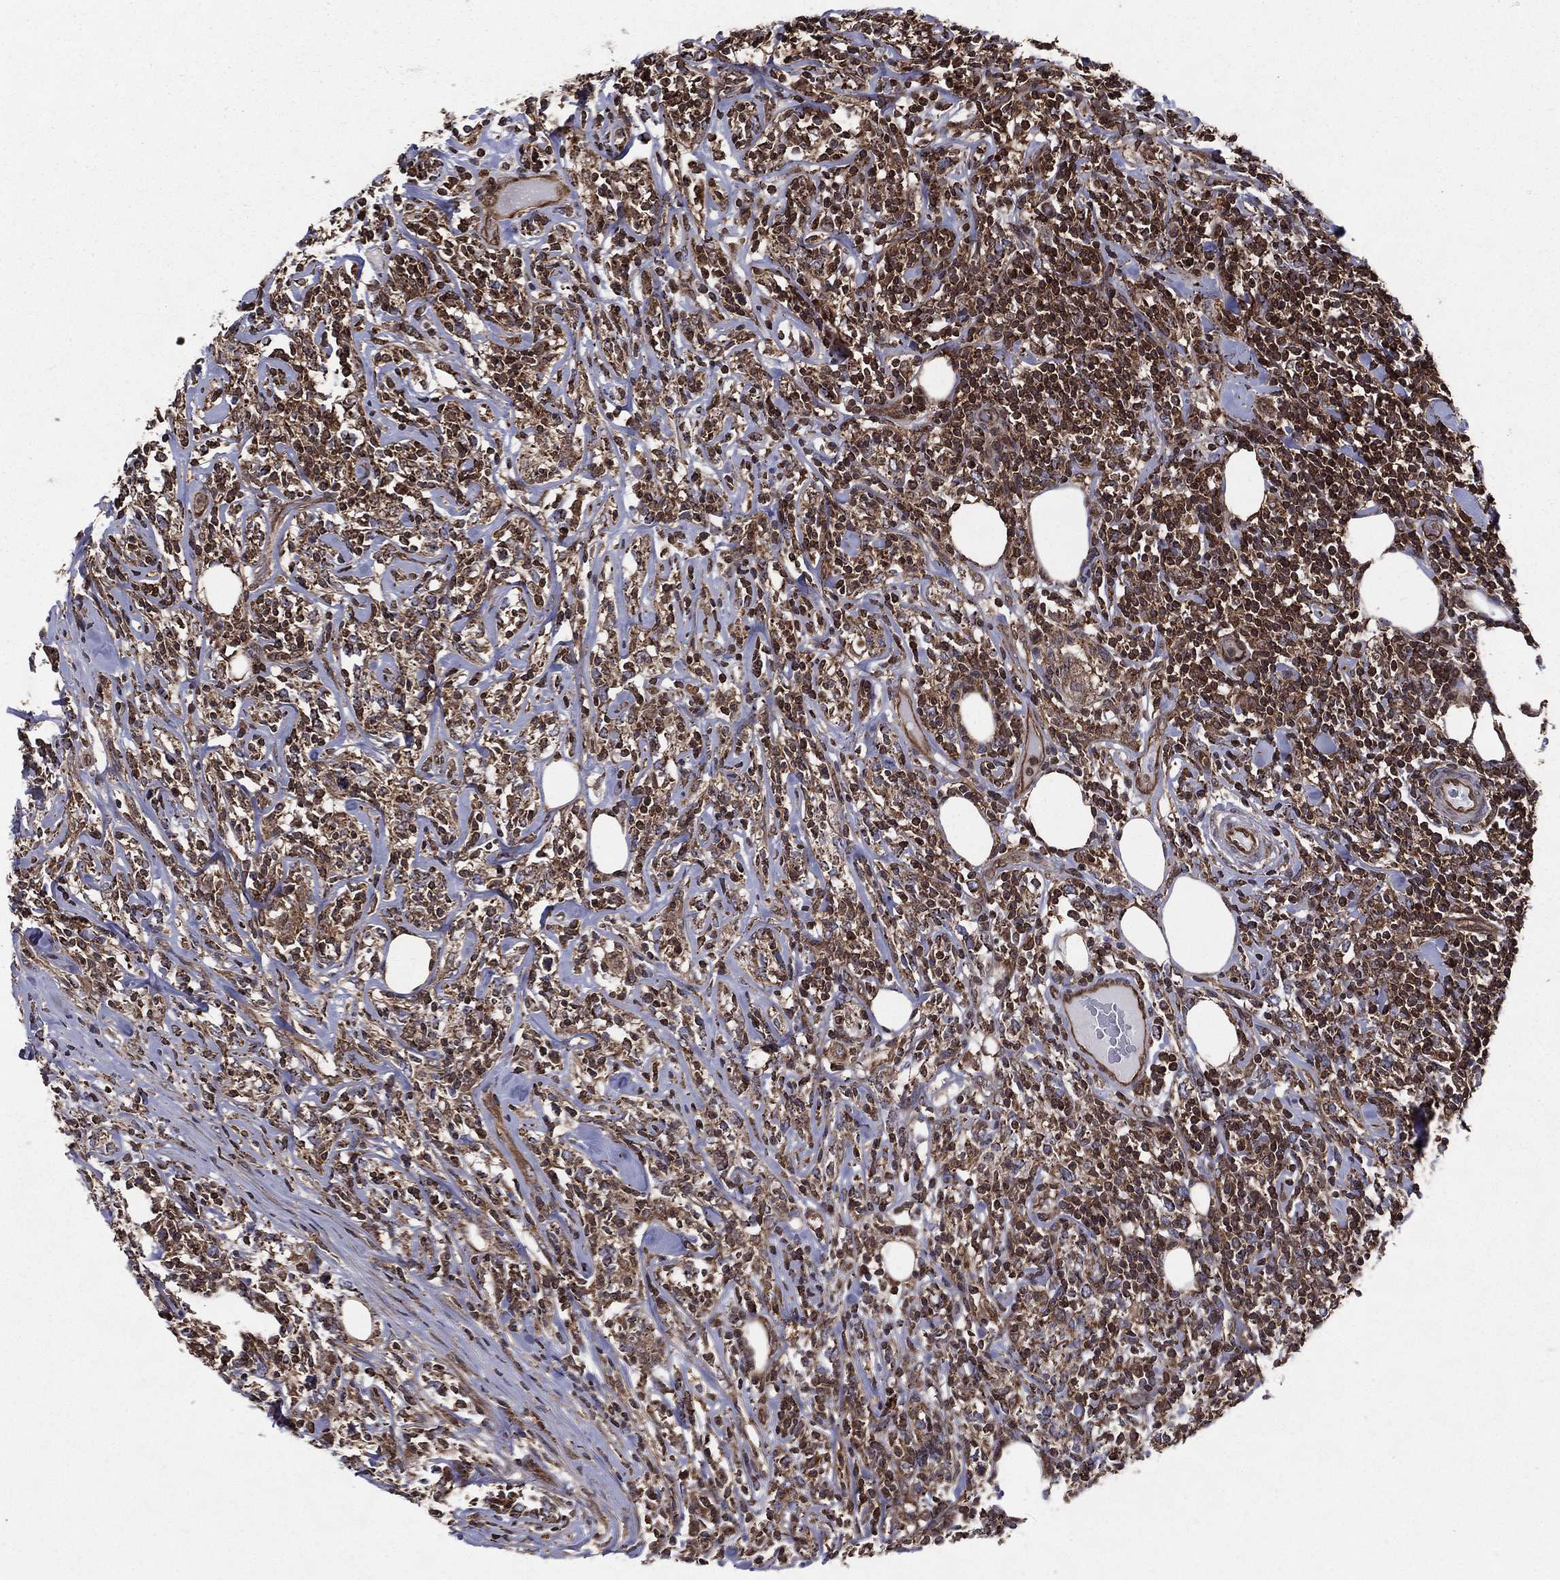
{"staining": {"intensity": "moderate", "quantity": ">75%", "location": "cytoplasmic/membranous"}, "tissue": "lymphoma", "cell_type": "Tumor cells", "image_type": "cancer", "snomed": [{"axis": "morphology", "description": "Malignant lymphoma, non-Hodgkin's type, High grade"}, {"axis": "topography", "description": "Lymph node"}], "caption": "The immunohistochemical stain highlights moderate cytoplasmic/membranous staining in tumor cells of high-grade malignant lymphoma, non-Hodgkin's type tissue.", "gene": "RIGI", "patient": {"sex": "female", "age": 84}}